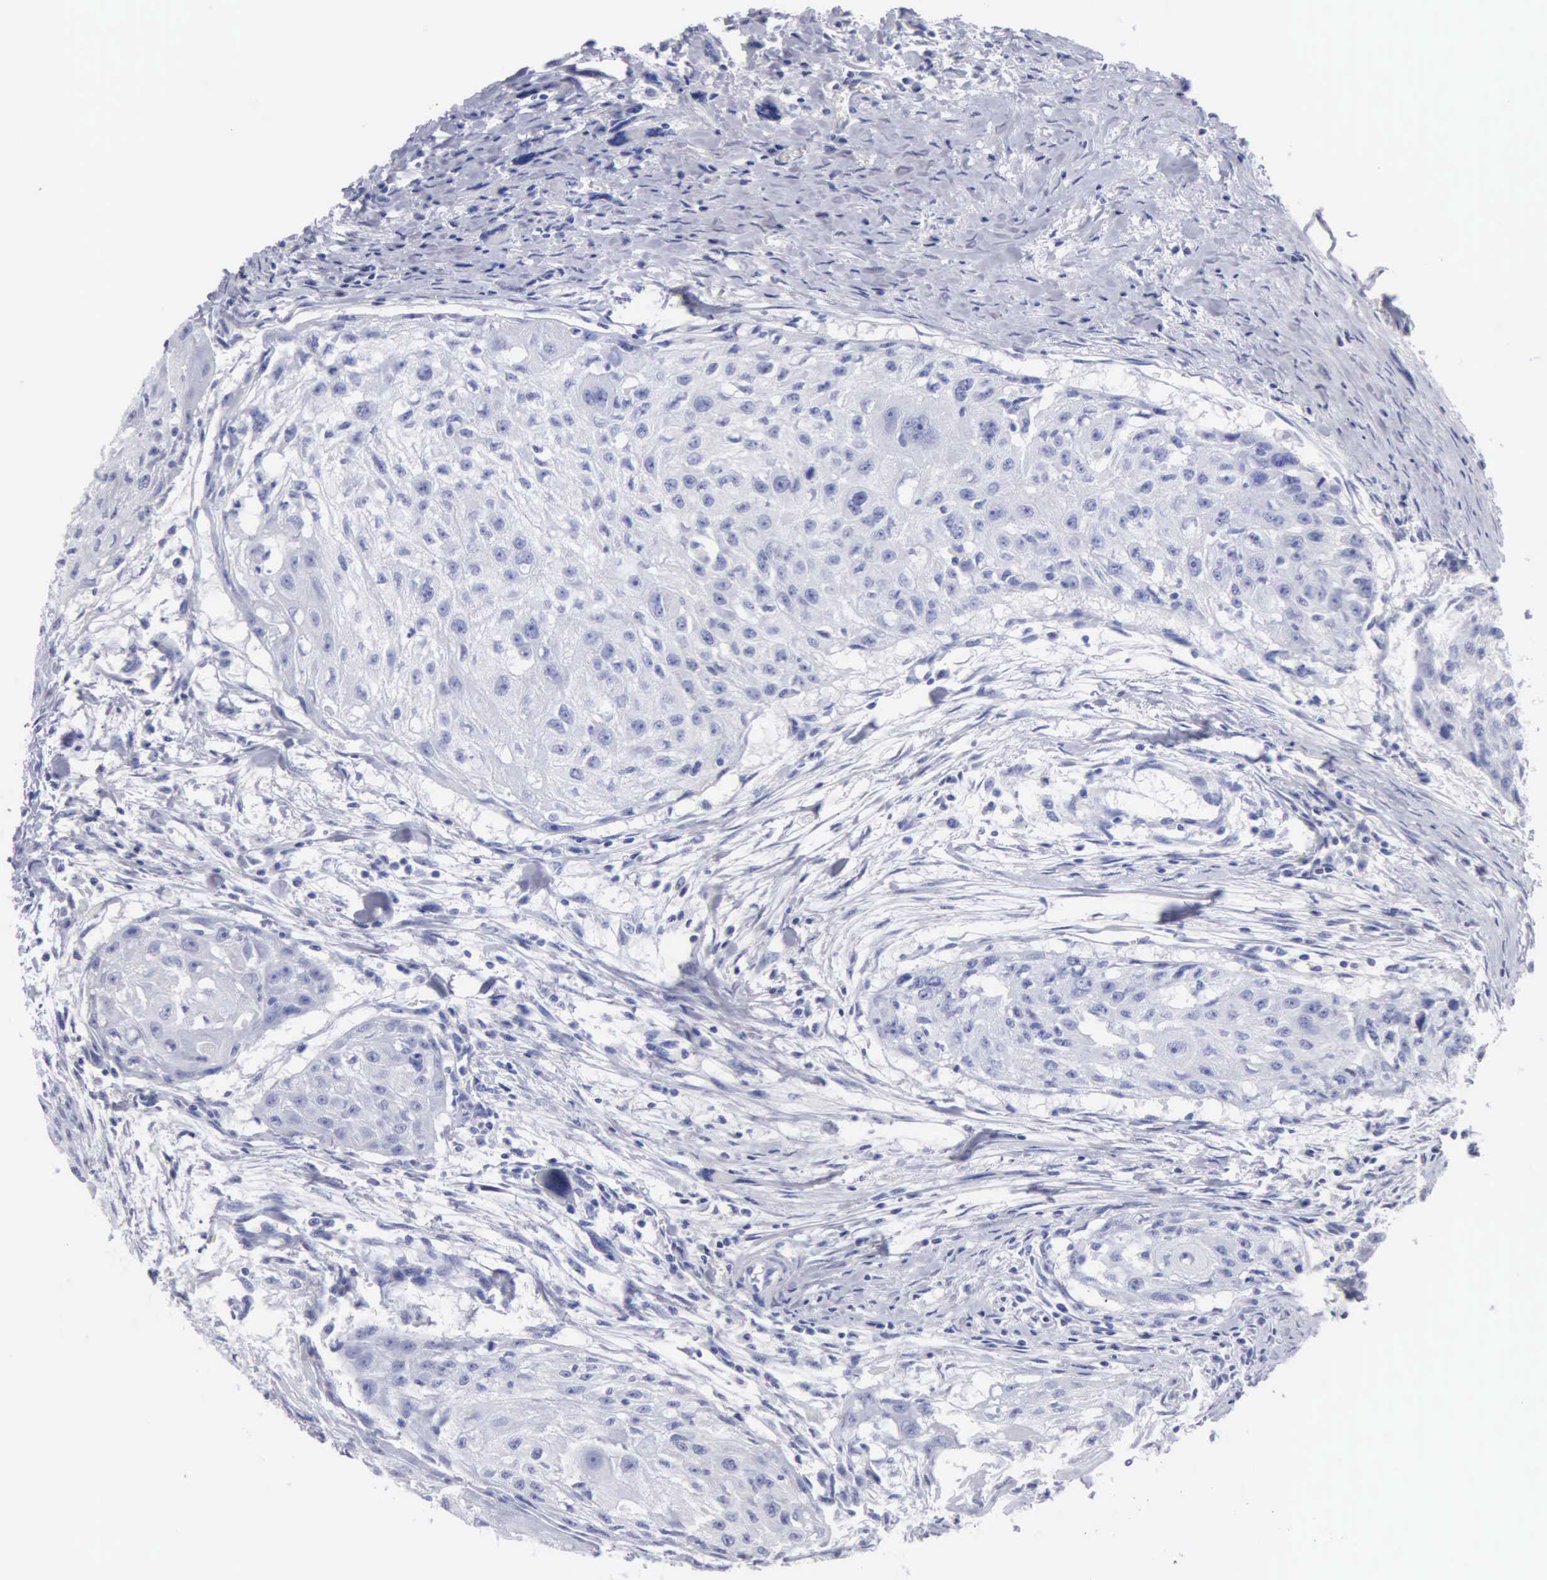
{"staining": {"intensity": "negative", "quantity": "none", "location": "none"}, "tissue": "head and neck cancer", "cell_type": "Tumor cells", "image_type": "cancer", "snomed": [{"axis": "morphology", "description": "Squamous cell carcinoma, NOS"}, {"axis": "topography", "description": "Head-Neck"}], "caption": "There is no significant staining in tumor cells of head and neck cancer.", "gene": "CYP19A1", "patient": {"sex": "male", "age": 64}}